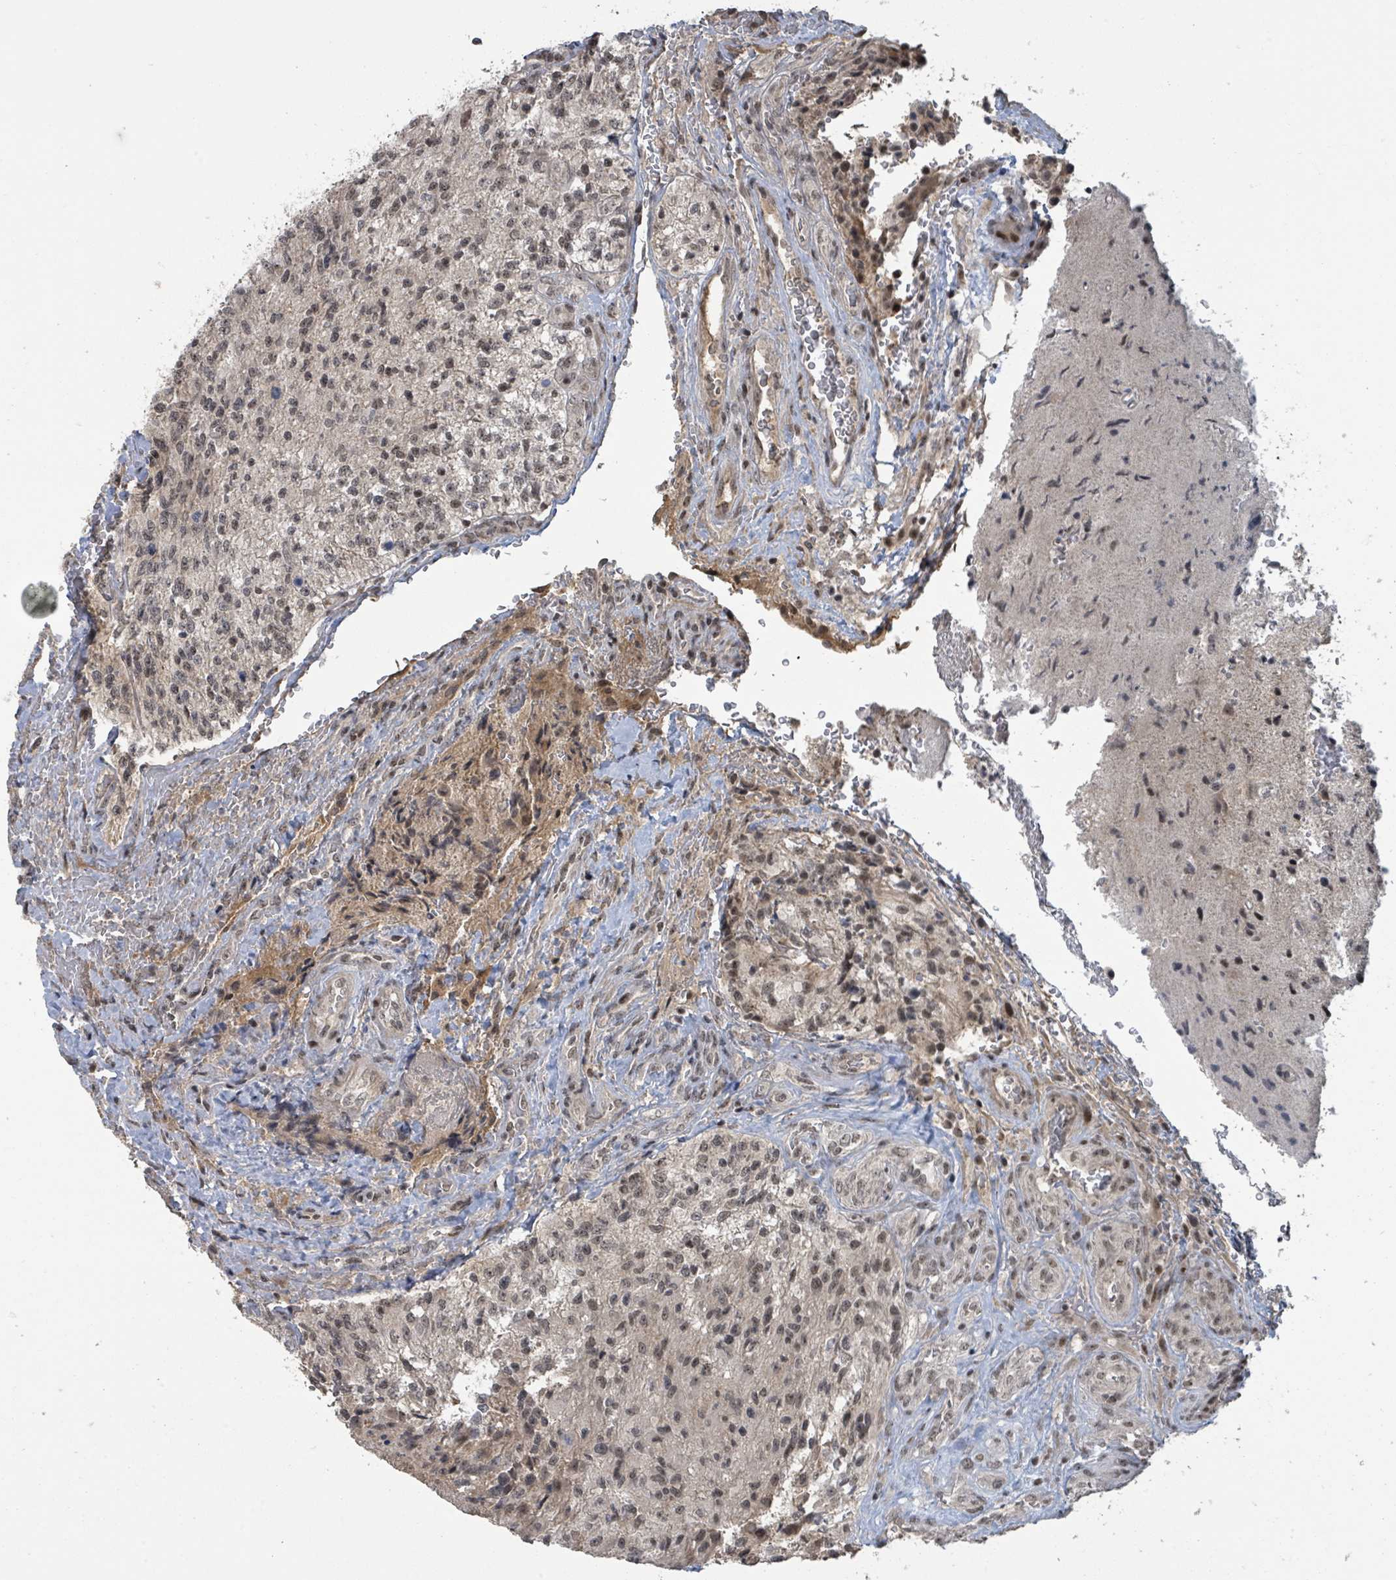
{"staining": {"intensity": "weak", "quantity": ">75%", "location": "nuclear"}, "tissue": "glioma", "cell_type": "Tumor cells", "image_type": "cancer", "snomed": [{"axis": "morphology", "description": "Normal tissue, NOS"}, {"axis": "morphology", "description": "Glioma, malignant, High grade"}, {"axis": "topography", "description": "Cerebral cortex"}], "caption": "Approximately >75% of tumor cells in human glioma show weak nuclear protein expression as visualized by brown immunohistochemical staining.", "gene": "ZBTB14", "patient": {"sex": "male", "age": 56}}